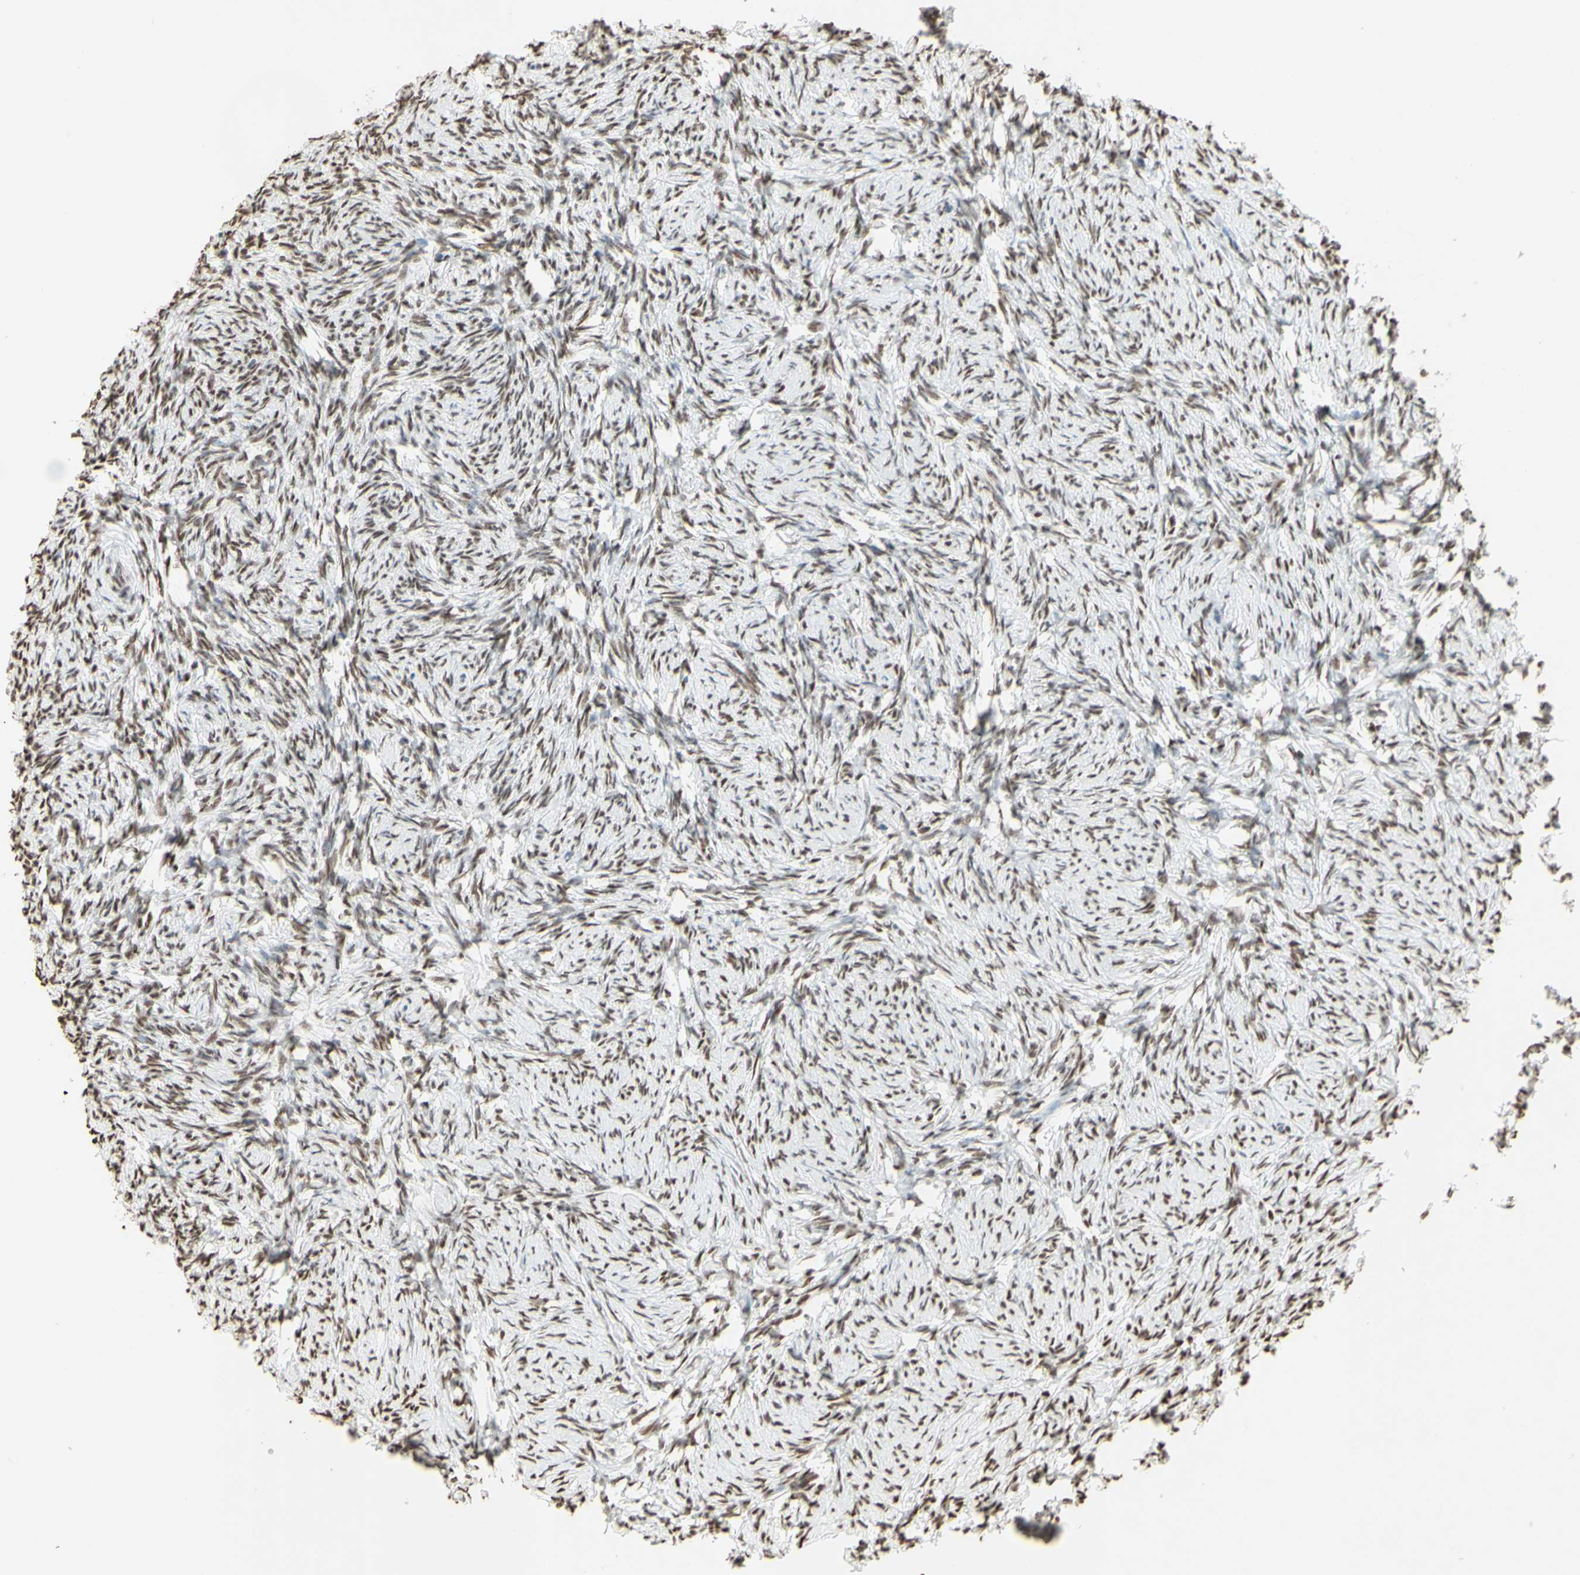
{"staining": {"intensity": "moderate", "quantity": "25%-75%", "location": "nuclear"}, "tissue": "ovary", "cell_type": "Ovarian stroma cells", "image_type": "normal", "snomed": [{"axis": "morphology", "description": "Normal tissue, NOS"}, {"axis": "topography", "description": "Ovary"}], "caption": "This image shows immunohistochemistry (IHC) staining of benign human ovary, with medium moderate nuclear positivity in approximately 25%-75% of ovarian stroma cells.", "gene": "TRIM28", "patient": {"sex": "female", "age": 60}}